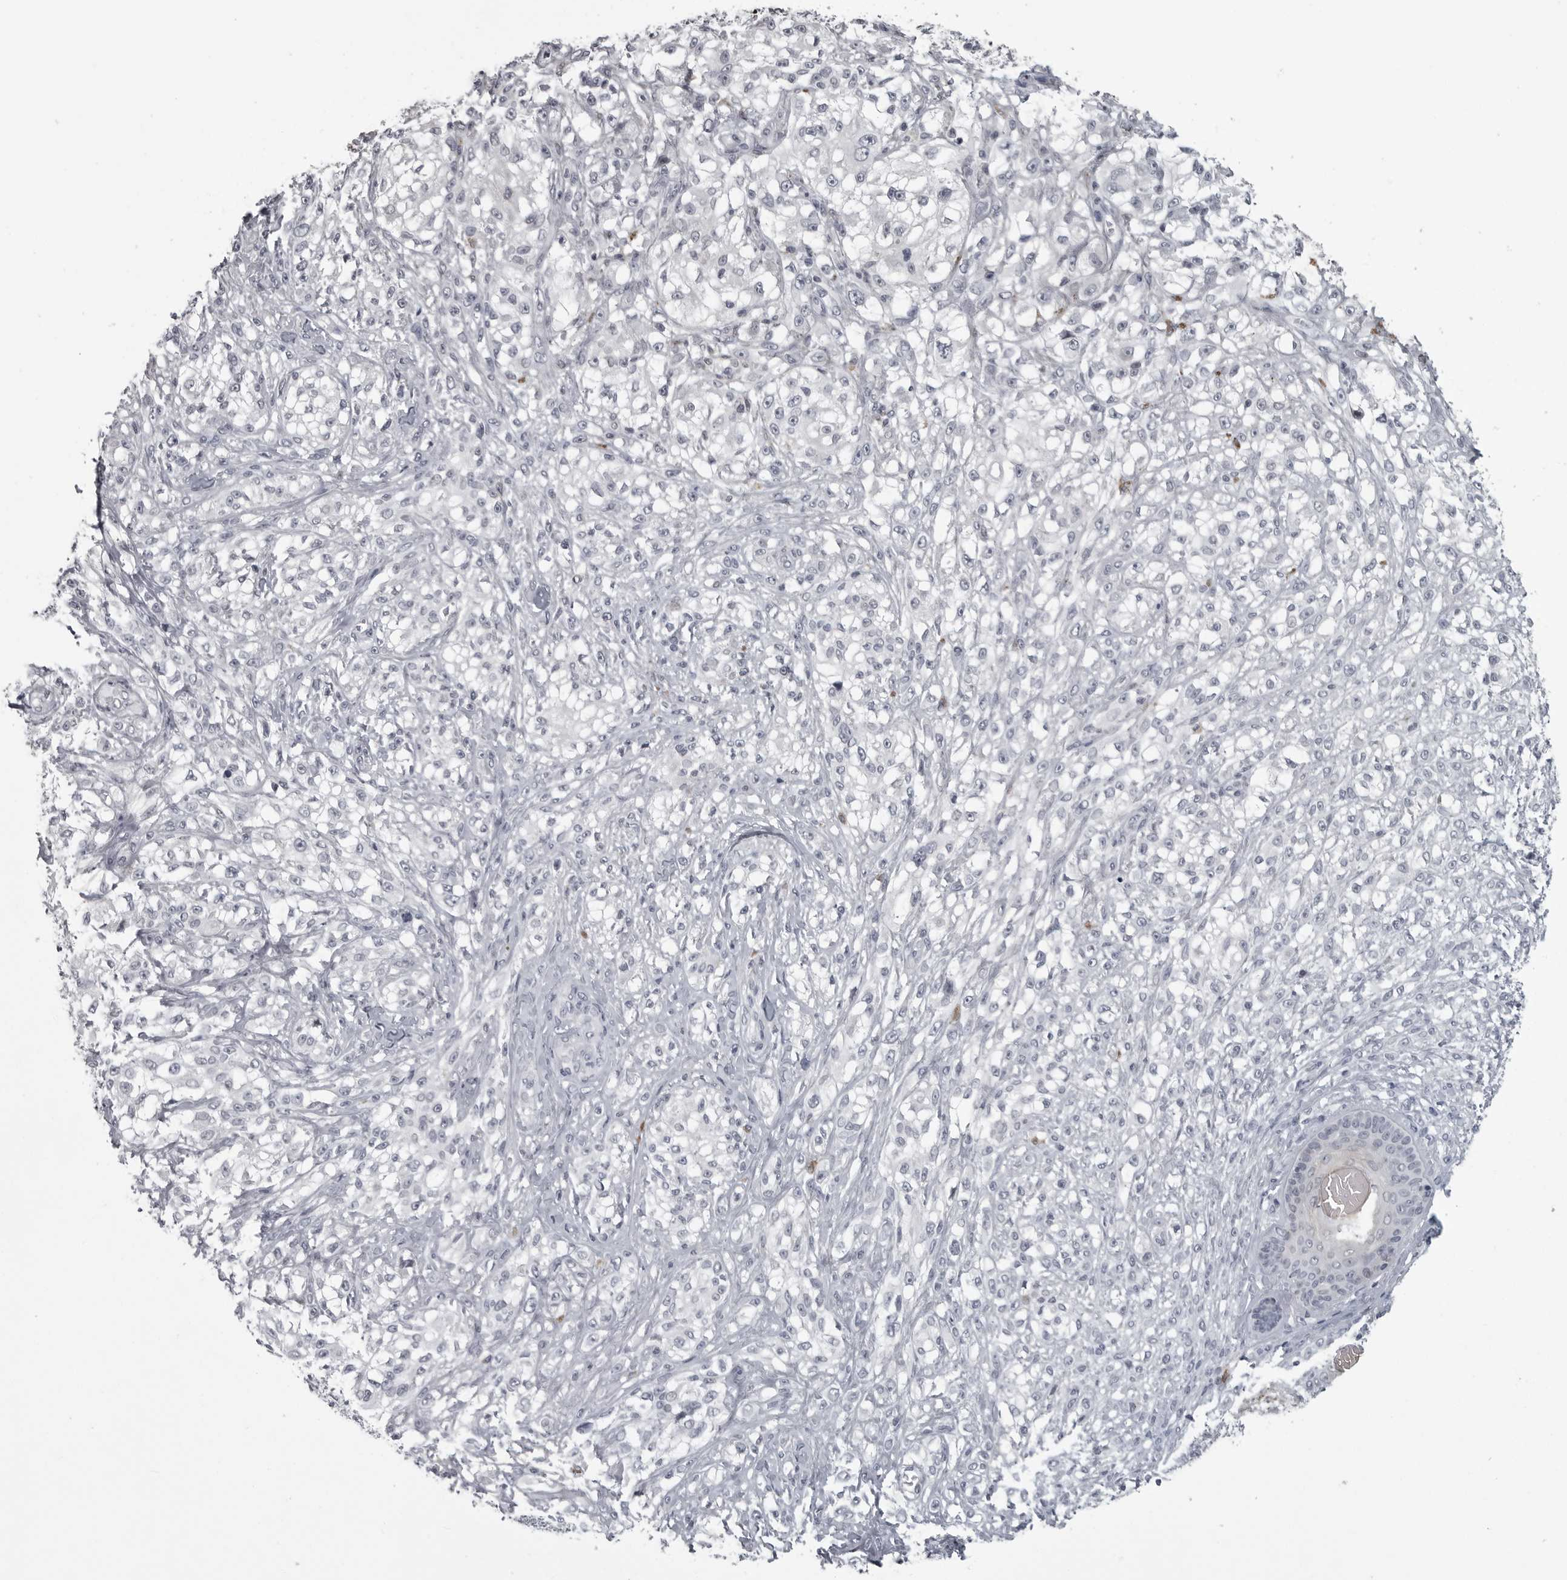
{"staining": {"intensity": "negative", "quantity": "none", "location": "none"}, "tissue": "melanoma", "cell_type": "Tumor cells", "image_type": "cancer", "snomed": [{"axis": "morphology", "description": "Malignant melanoma, NOS"}, {"axis": "topography", "description": "Skin of head"}], "caption": "High power microscopy photomicrograph of an IHC histopathology image of malignant melanoma, revealing no significant staining in tumor cells. (Immunohistochemistry, brightfield microscopy, high magnification).", "gene": "LYSMD1", "patient": {"sex": "male", "age": 83}}